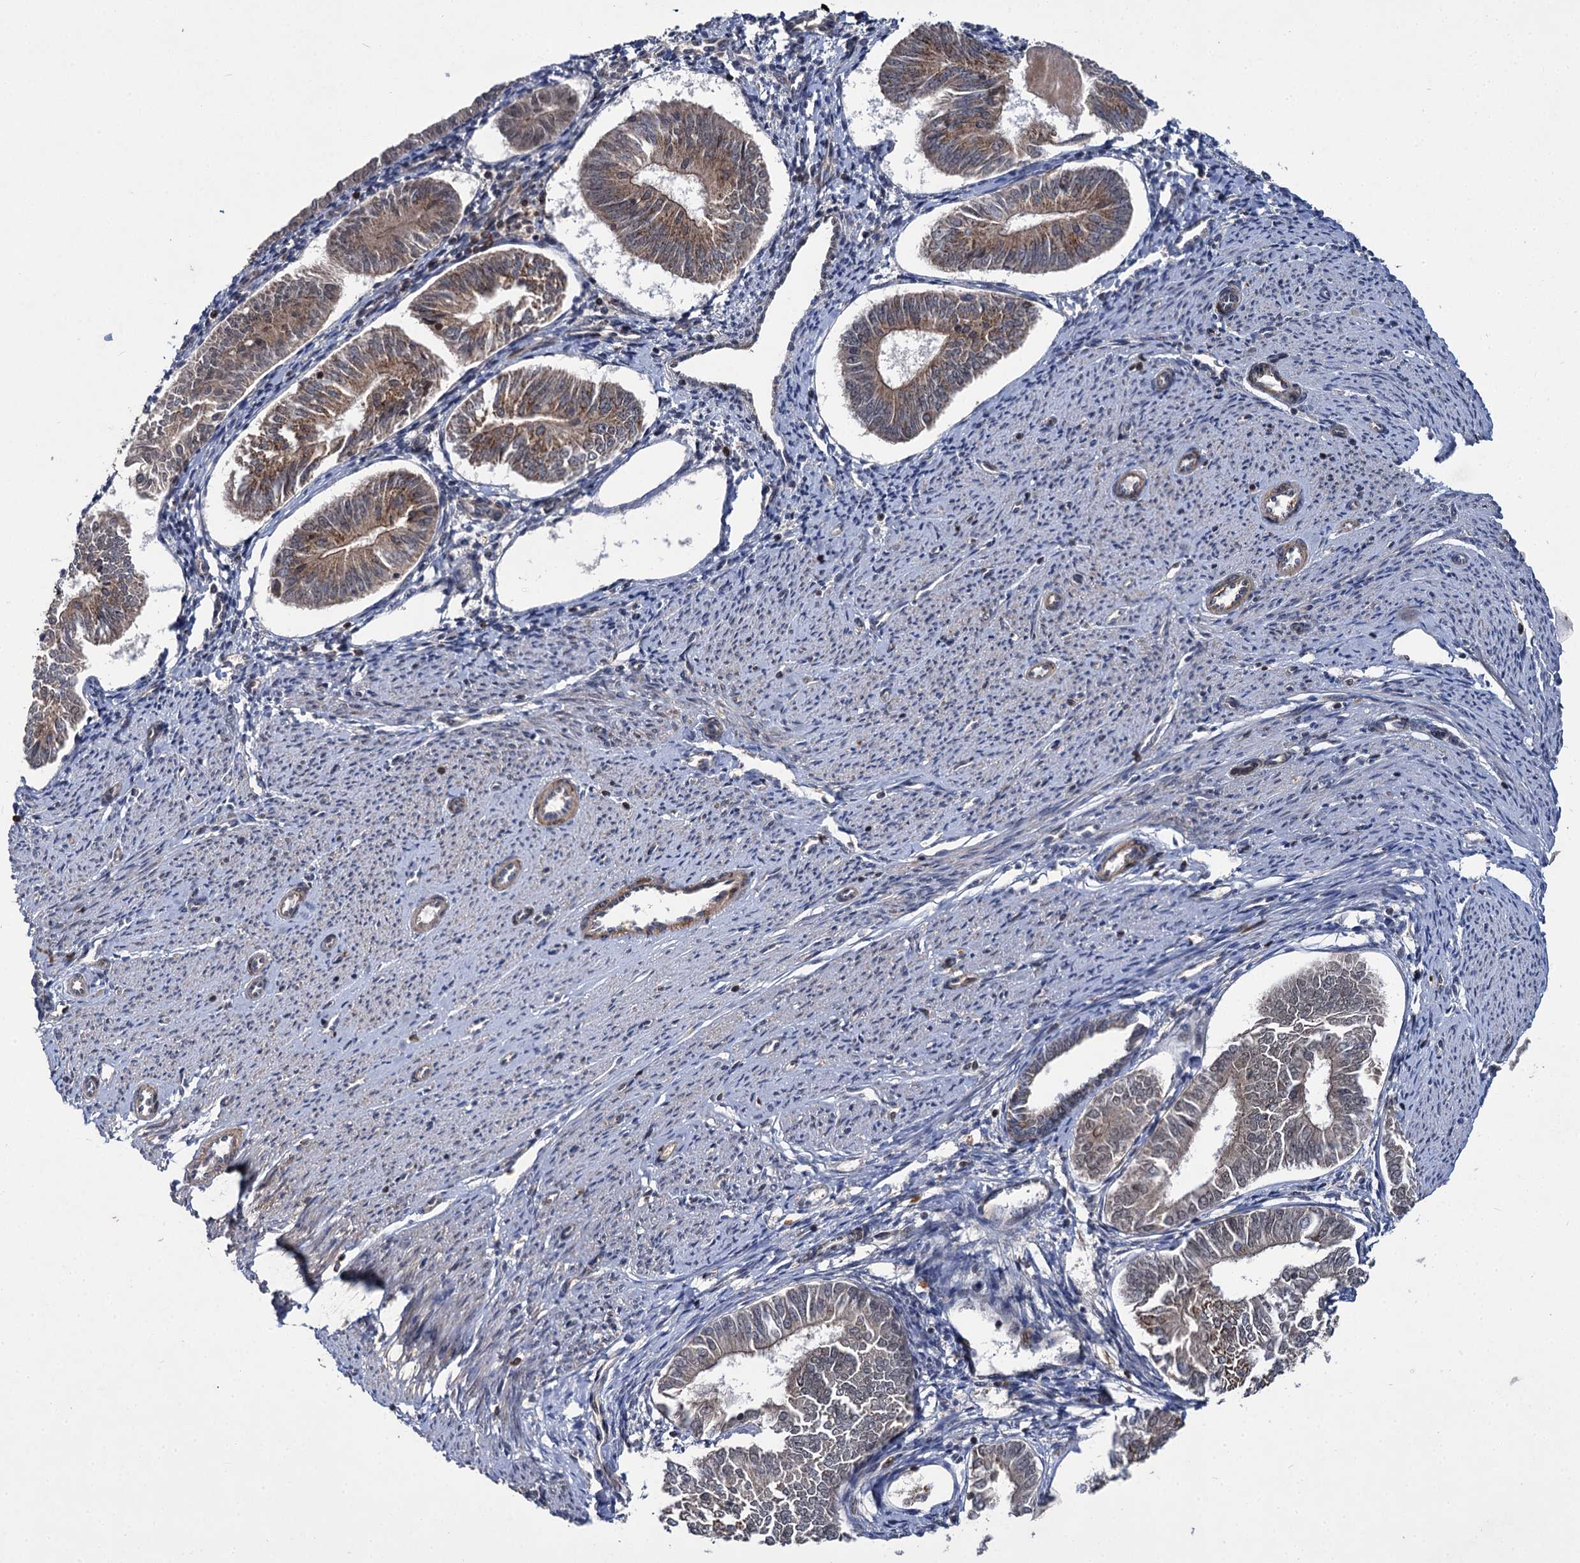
{"staining": {"intensity": "moderate", "quantity": "25%-75%", "location": "cytoplasmic/membranous"}, "tissue": "endometrial cancer", "cell_type": "Tumor cells", "image_type": "cancer", "snomed": [{"axis": "morphology", "description": "Adenocarcinoma, NOS"}, {"axis": "topography", "description": "Endometrium"}], "caption": "A brown stain labels moderate cytoplasmic/membranous expression of a protein in endometrial cancer (adenocarcinoma) tumor cells.", "gene": "ABLIM1", "patient": {"sex": "female", "age": 58}}